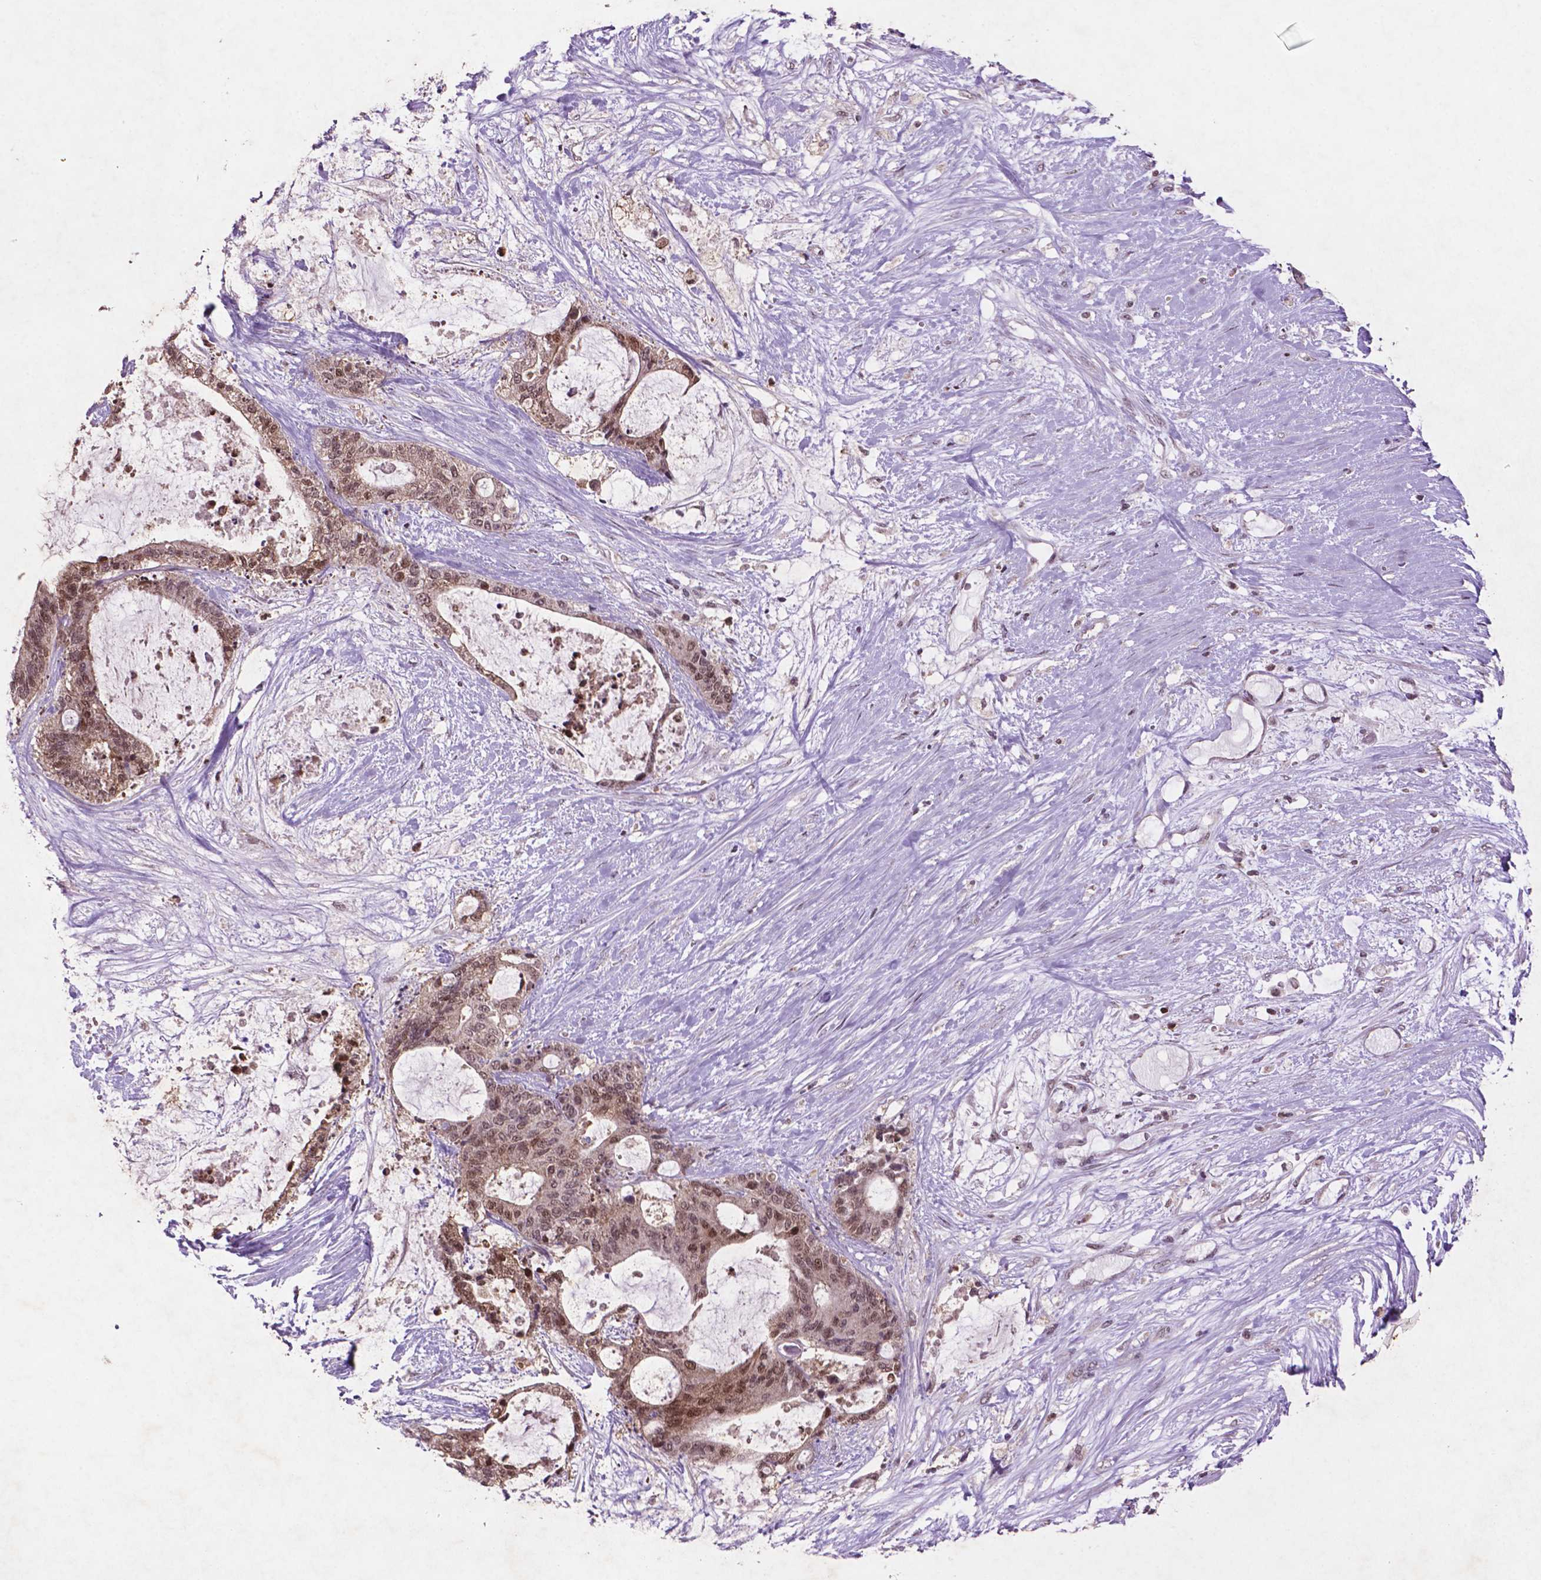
{"staining": {"intensity": "weak", "quantity": "<25%", "location": "cytoplasmic/membranous,nuclear"}, "tissue": "liver cancer", "cell_type": "Tumor cells", "image_type": "cancer", "snomed": [{"axis": "morphology", "description": "Normal tissue, NOS"}, {"axis": "morphology", "description": "Cholangiocarcinoma"}, {"axis": "topography", "description": "Liver"}, {"axis": "topography", "description": "Peripheral nerve tissue"}], "caption": "Immunohistochemistry of human liver cancer (cholangiocarcinoma) shows no positivity in tumor cells. (DAB immunohistochemistry, high magnification).", "gene": "GLRX", "patient": {"sex": "female", "age": 73}}